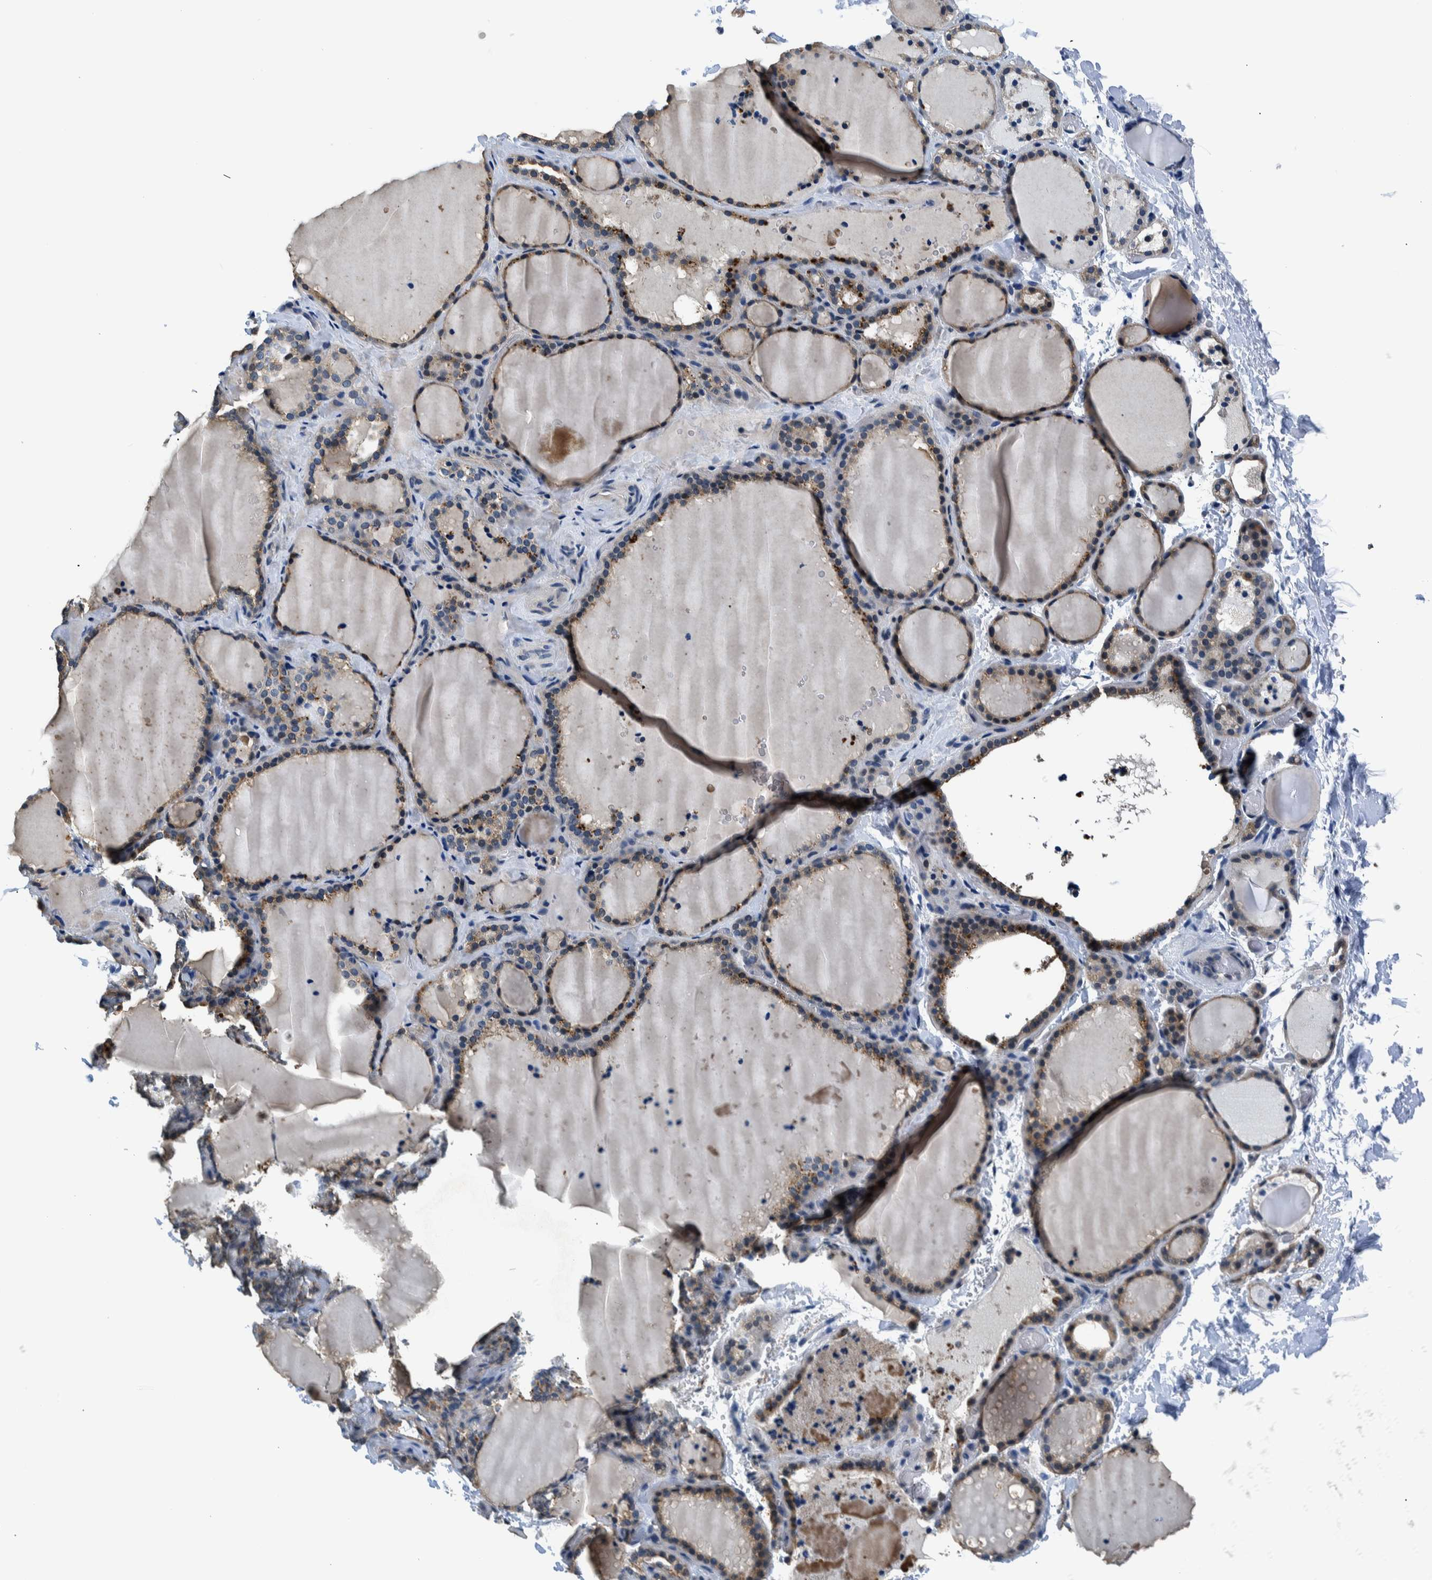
{"staining": {"intensity": "moderate", "quantity": "25%-75%", "location": "cytoplasmic/membranous"}, "tissue": "thyroid gland", "cell_type": "Glandular cells", "image_type": "normal", "snomed": [{"axis": "morphology", "description": "Normal tissue, NOS"}, {"axis": "topography", "description": "Thyroid gland"}], "caption": "DAB (3,3'-diaminobenzidine) immunohistochemical staining of normal human thyroid gland reveals moderate cytoplasmic/membranous protein expression in about 25%-75% of glandular cells.", "gene": "NIBAN2", "patient": {"sex": "female", "age": 22}}